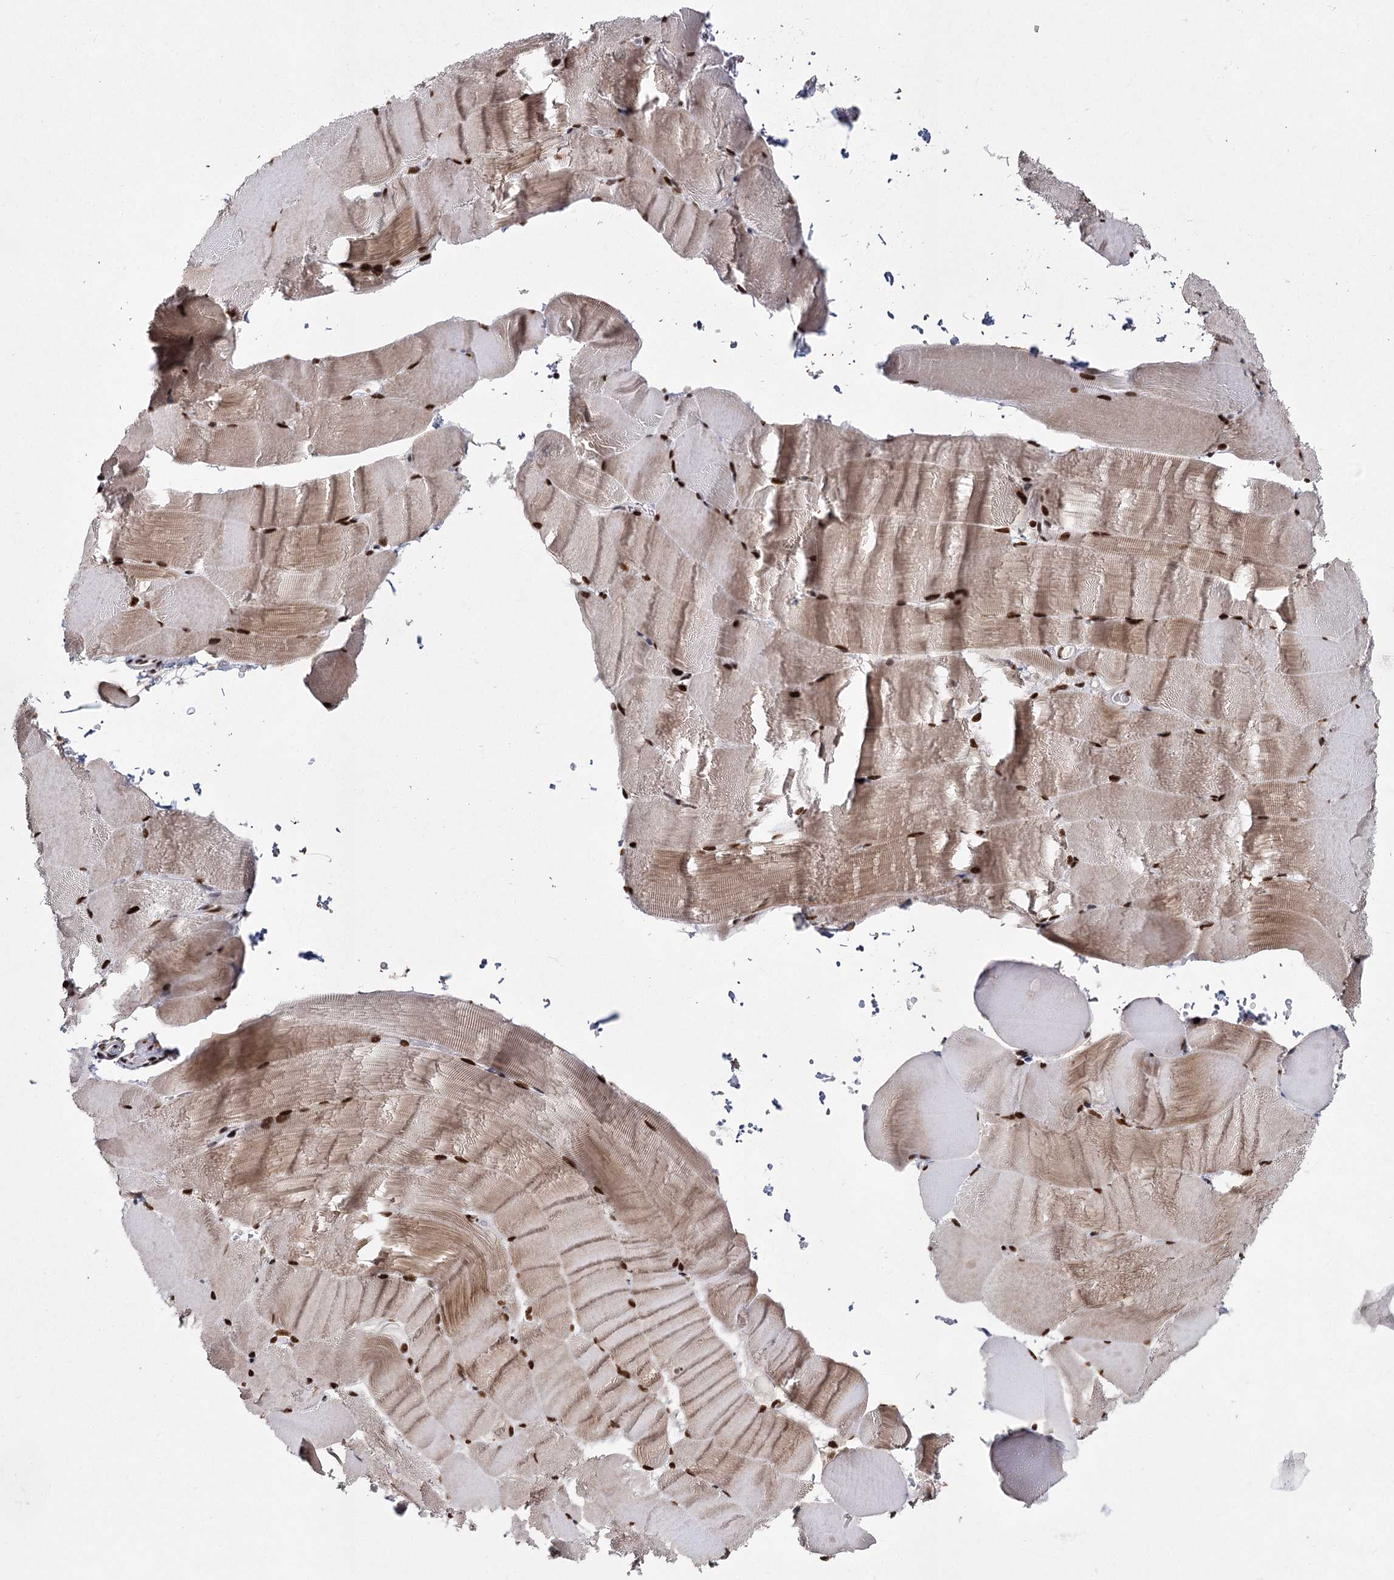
{"staining": {"intensity": "strong", "quantity": ">75%", "location": "cytoplasmic/membranous,nuclear"}, "tissue": "skeletal muscle", "cell_type": "Myocytes", "image_type": "normal", "snomed": [{"axis": "morphology", "description": "Normal tissue, NOS"}, {"axis": "topography", "description": "Skeletal muscle"}, {"axis": "topography", "description": "Parathyroid gland"}], "caption": "Protein expression analysis of unremarkable skeletal muscle exhibits strong cytoplasmic/membranous,nuclear staining in about >75% of myocytes.", "gene": "SCAF8", "patient": {"sex": "female", "age": 37}}